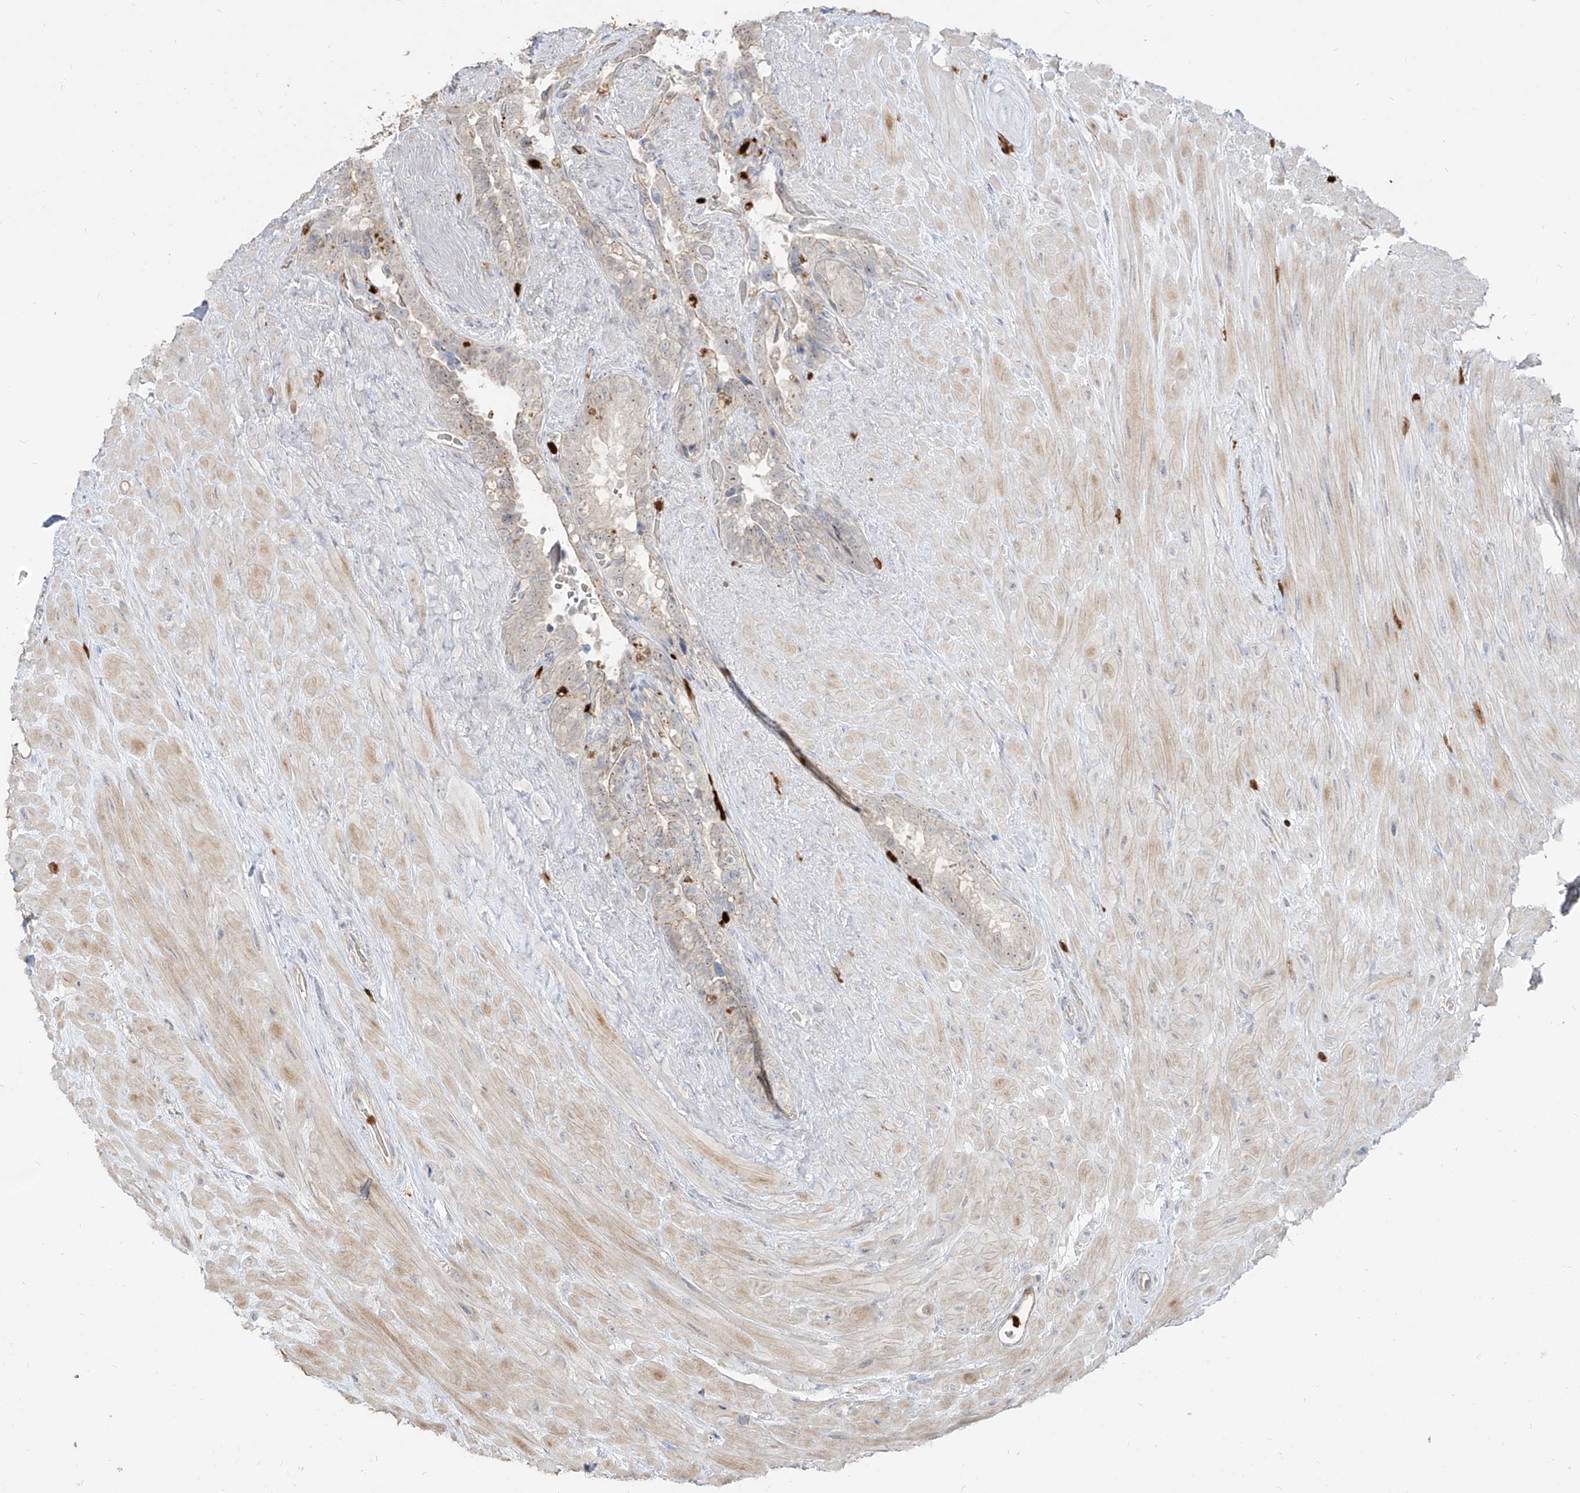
{"staining": {"intensity": "negative", "quantity": "none", "location": "none"}, "tissue": "seminal vesicle", "cell_type": "Glandular cells", "image_type": "normal", "snomed": [{"axis": "morphology", "description": "Normal tissue, NOS"}, {"axis": "topography", "description": "Seminal veicle"}], "caption": "Protein analysis of benign seminal vesicle demonstrates no significant positivity in glandular cells. Brightfield microscopy of immunohistochemistry stained with DAB (3,3'-diaminobenzidine) (brown) and hematoxylin (blue), captured at high magnification.", "gene": "ZNF227", "patient": {"sex": "male", "age": 80}}